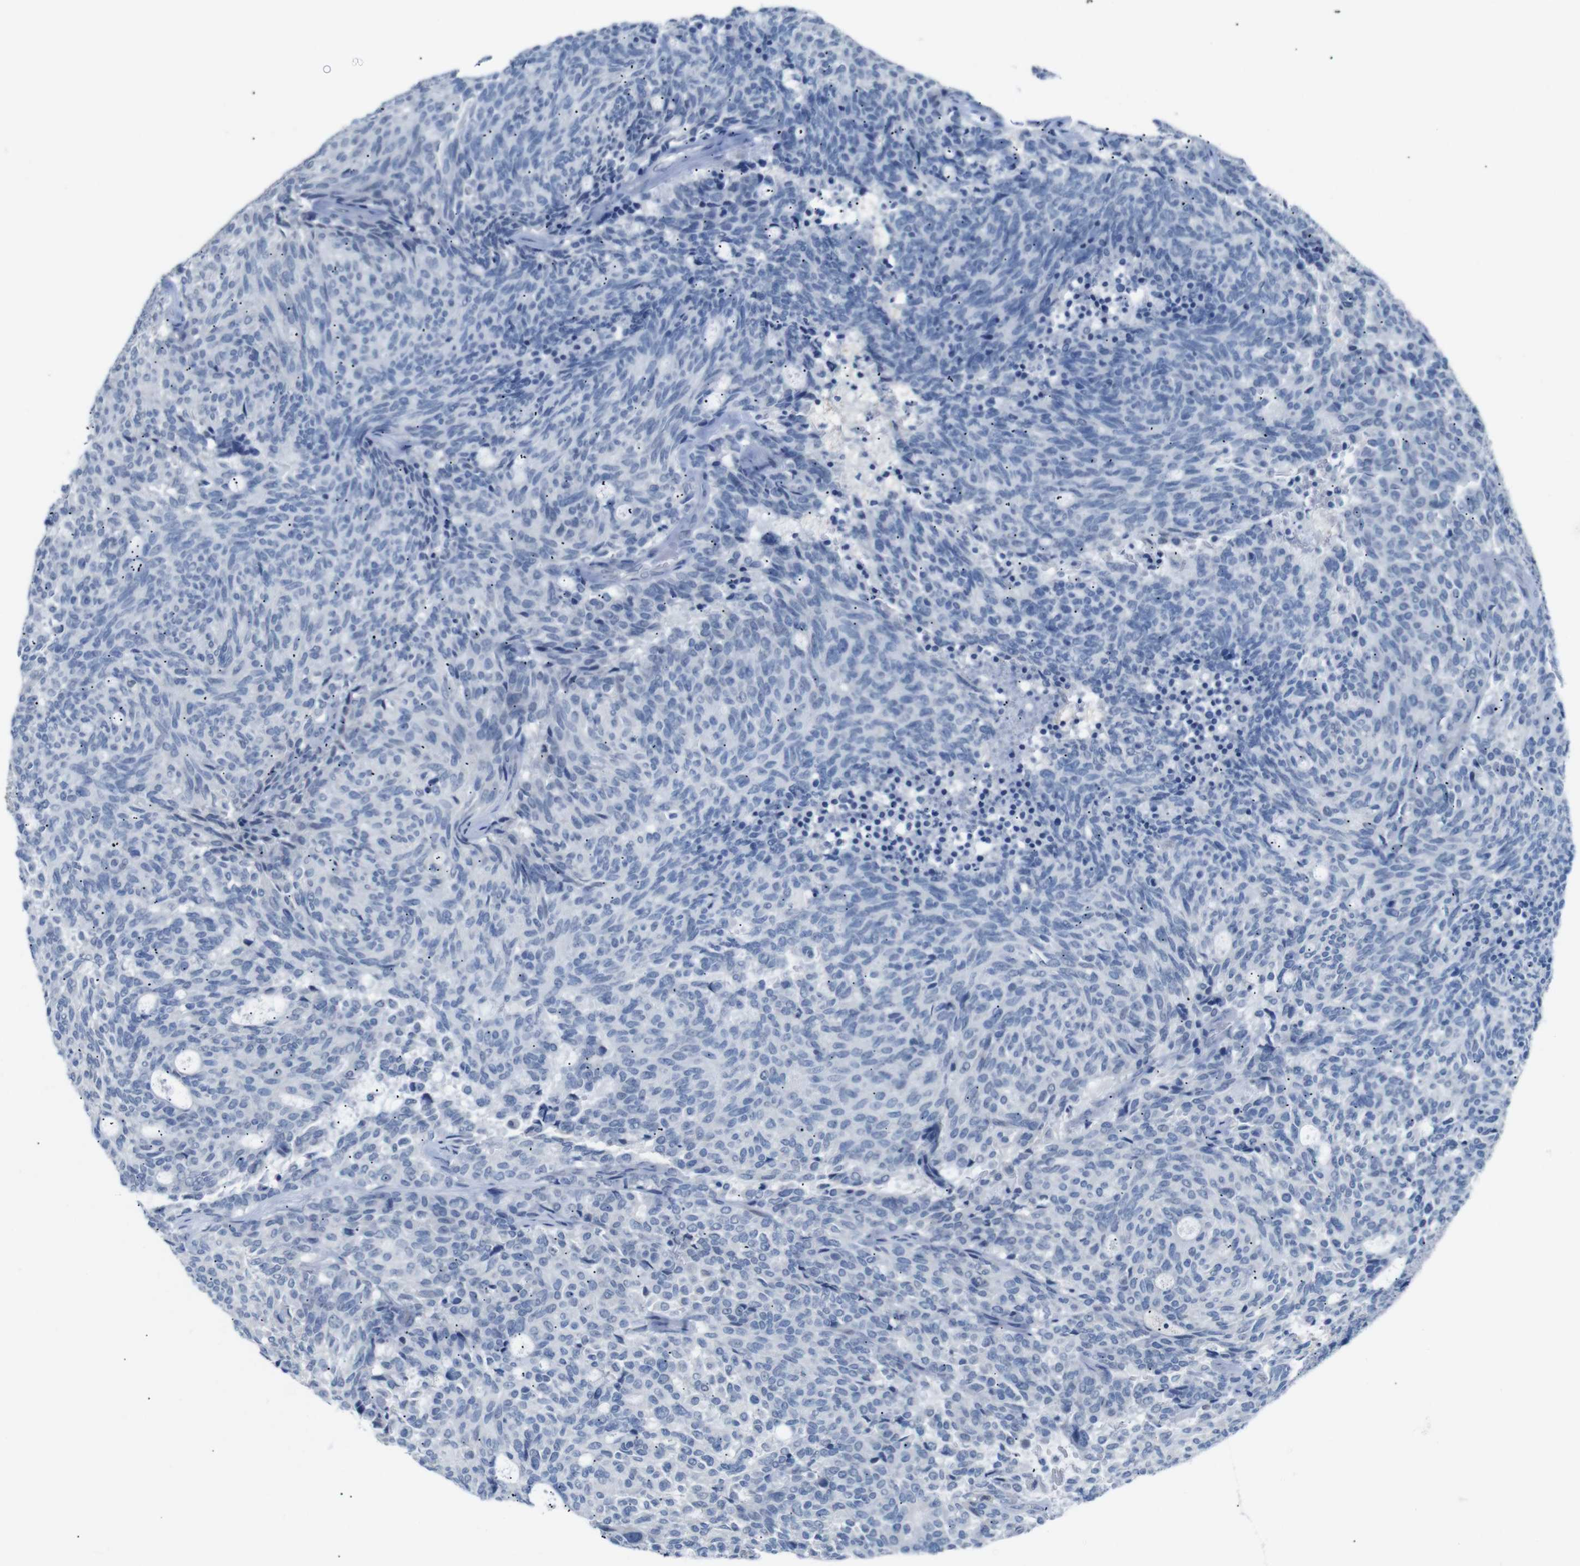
{"staining": {"intensity": "negative", "quantity": "none", "location": "none"}, "tissue": "carcinoid", "cell_type": "Tumor cells", "image_type": "cancer", "snomed": [{"axis": "morphology", "description": "Carcinoid, malignant, NOS"}, {"axis": "topography", "description": "Pancreas"}], "caption": "This is an immunohistochemistry photomicrograph of carcinoid (malignant). There is no staining in tumor cells.", "gene": "CHRM5", "patient": {"sex": "female", "age": 54}}